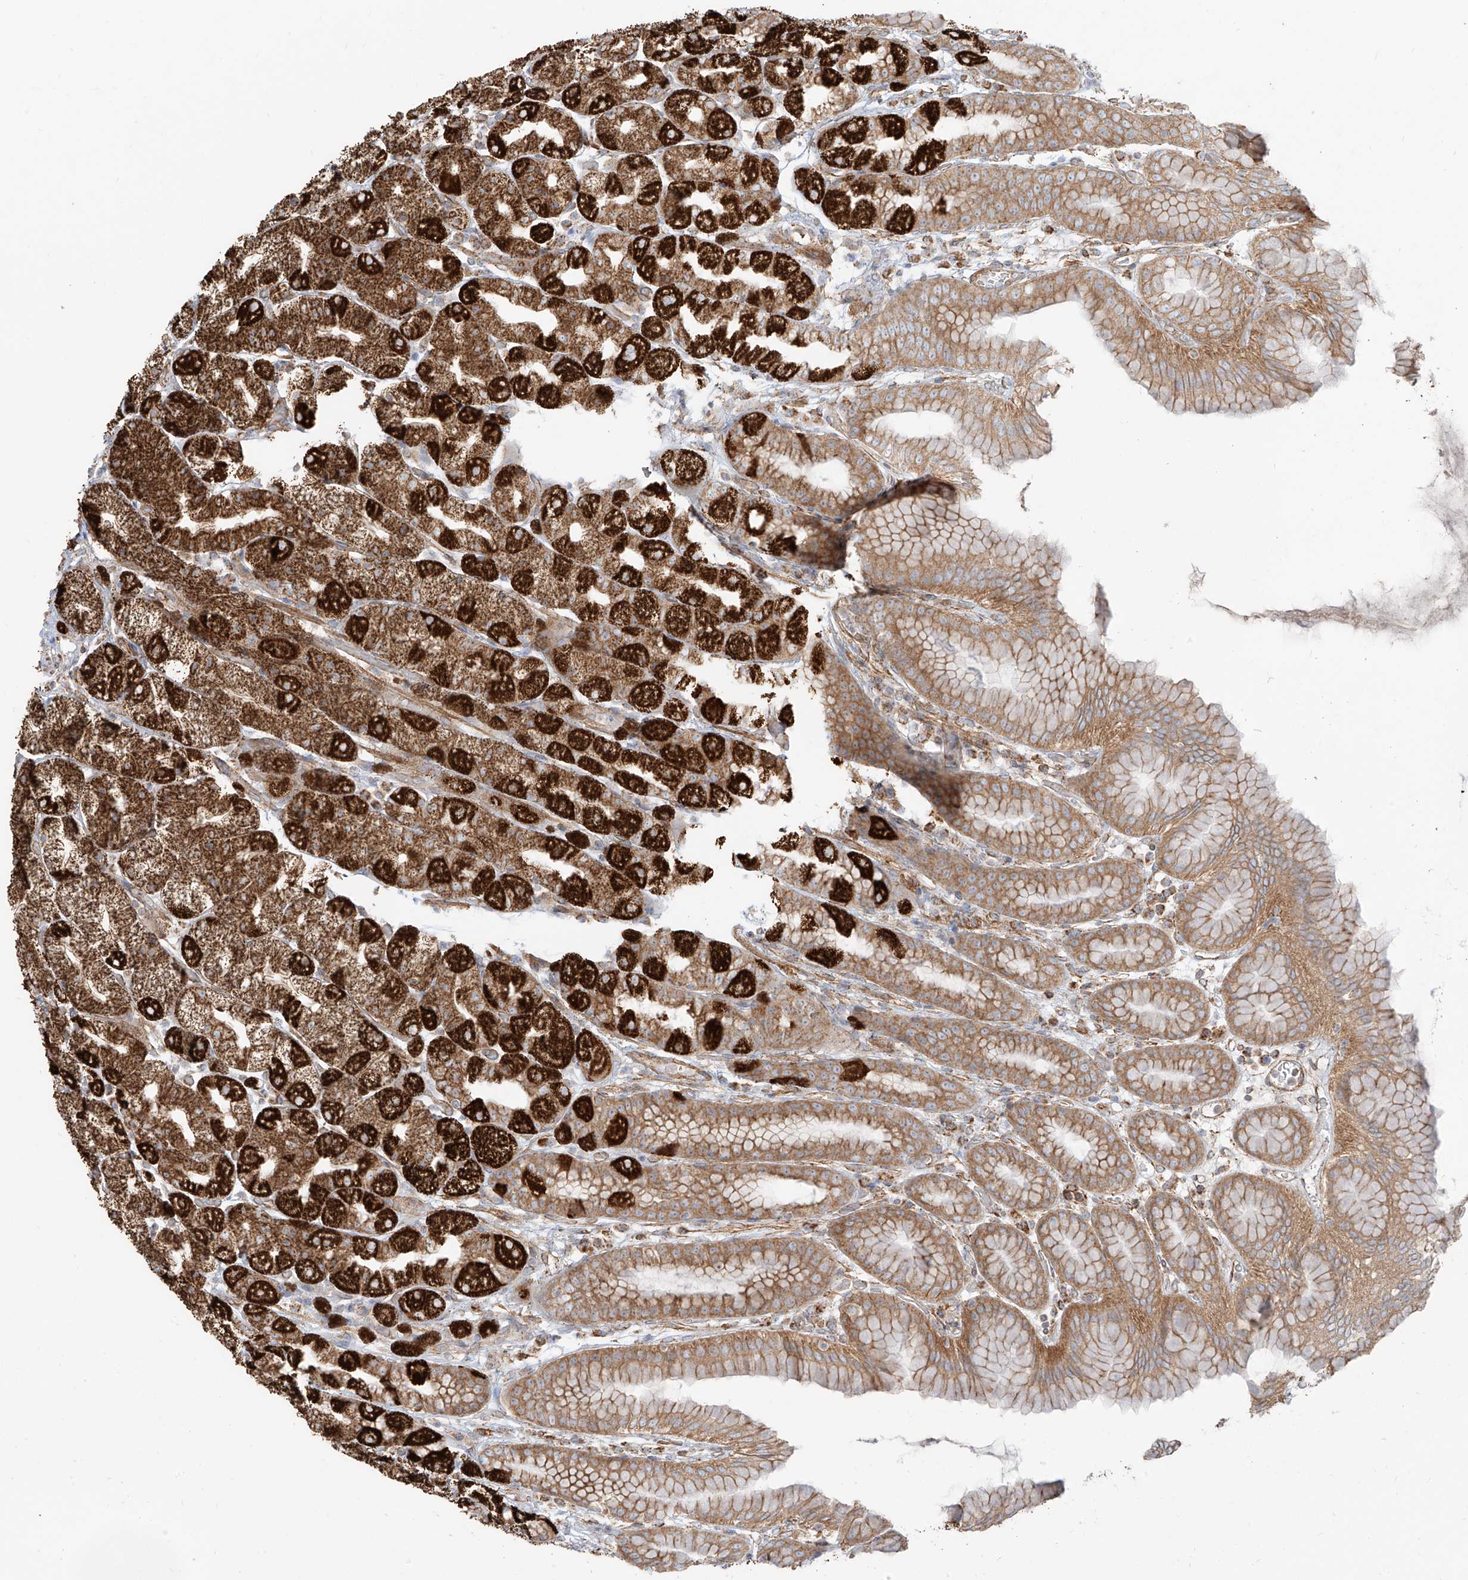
{"staining": {"intensity": "strong", "quantity": ">75%", "location": "cytoplasmic/membranous"}, "tissue": "stomach", "cell_type": "Glandular cells", "image_type": "normal", "snomed": [{"axis": "morphology", "description": "Normal tissue, NOS"}, {"axis": "topography", "description": "Stomach, upper"}], "caption": "The histopathology image shows staining of unremarkable stomach, revealing strong cytoplasmic/membranous protein expression (brown color) within glandular cells.", "gene": "PLCL1", "patient": {"sex": "male", "age": 68}}